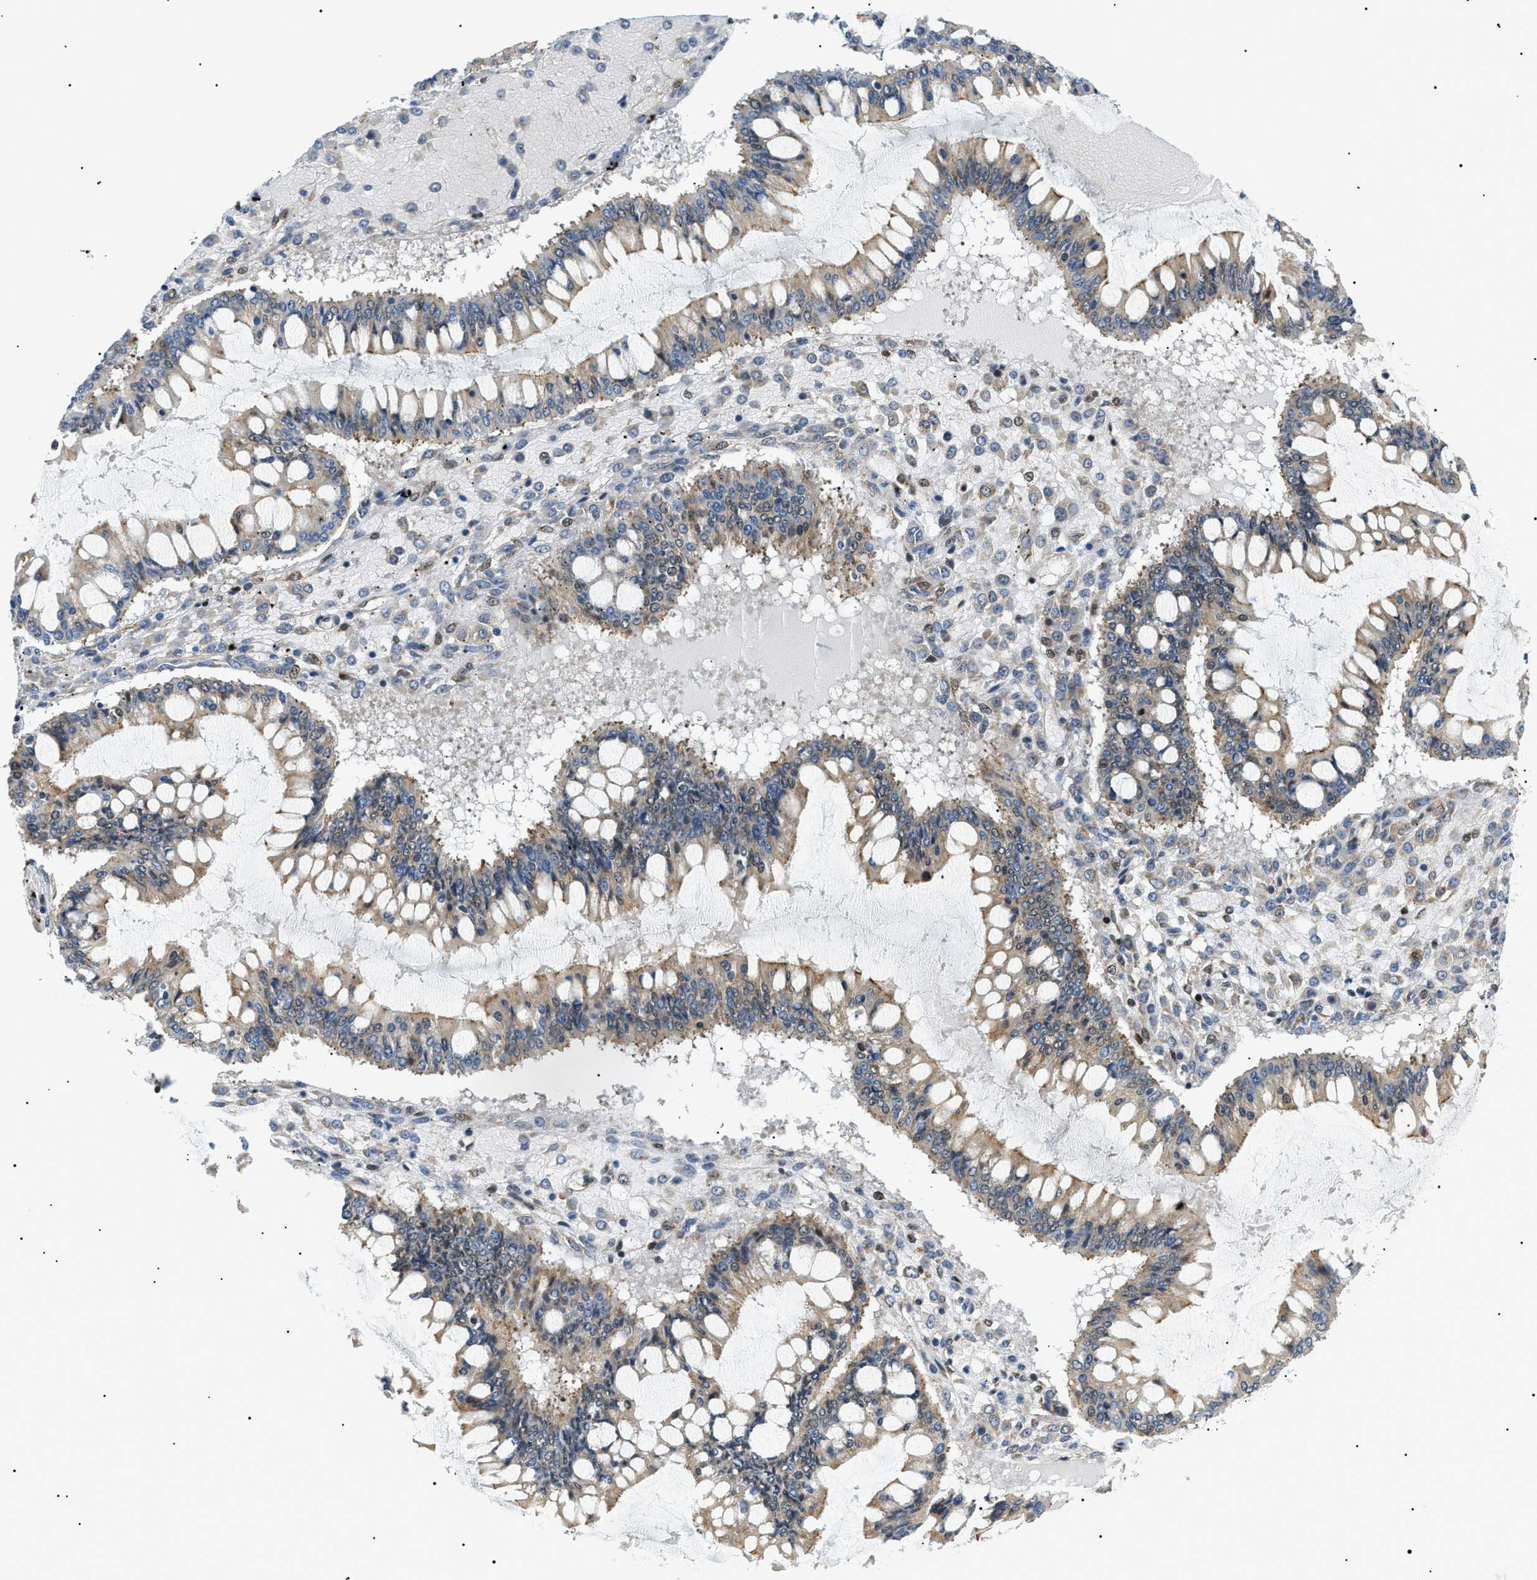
{"staining": {"intensity": "weak", "quantity": ">75%", "location": "cytoplasmic/membranous"}, "tissue": "ovarian cancer", "cell_type": "Tumor cells", "image_type": "cancer", "snomed": [{"axis": "morphology", "description": "Cystadenocarcinoma, mucinous, NOS"}, {"axis": "topography", "description": "Ovary"}], "caption": "Tumor cells reveal low levels of weak cytoplasmic/membranous expression in approximately >75% of cells in human ovarian cancer.", "gene": "CWC25", "patient": {"sex": "female", "age": 73}}